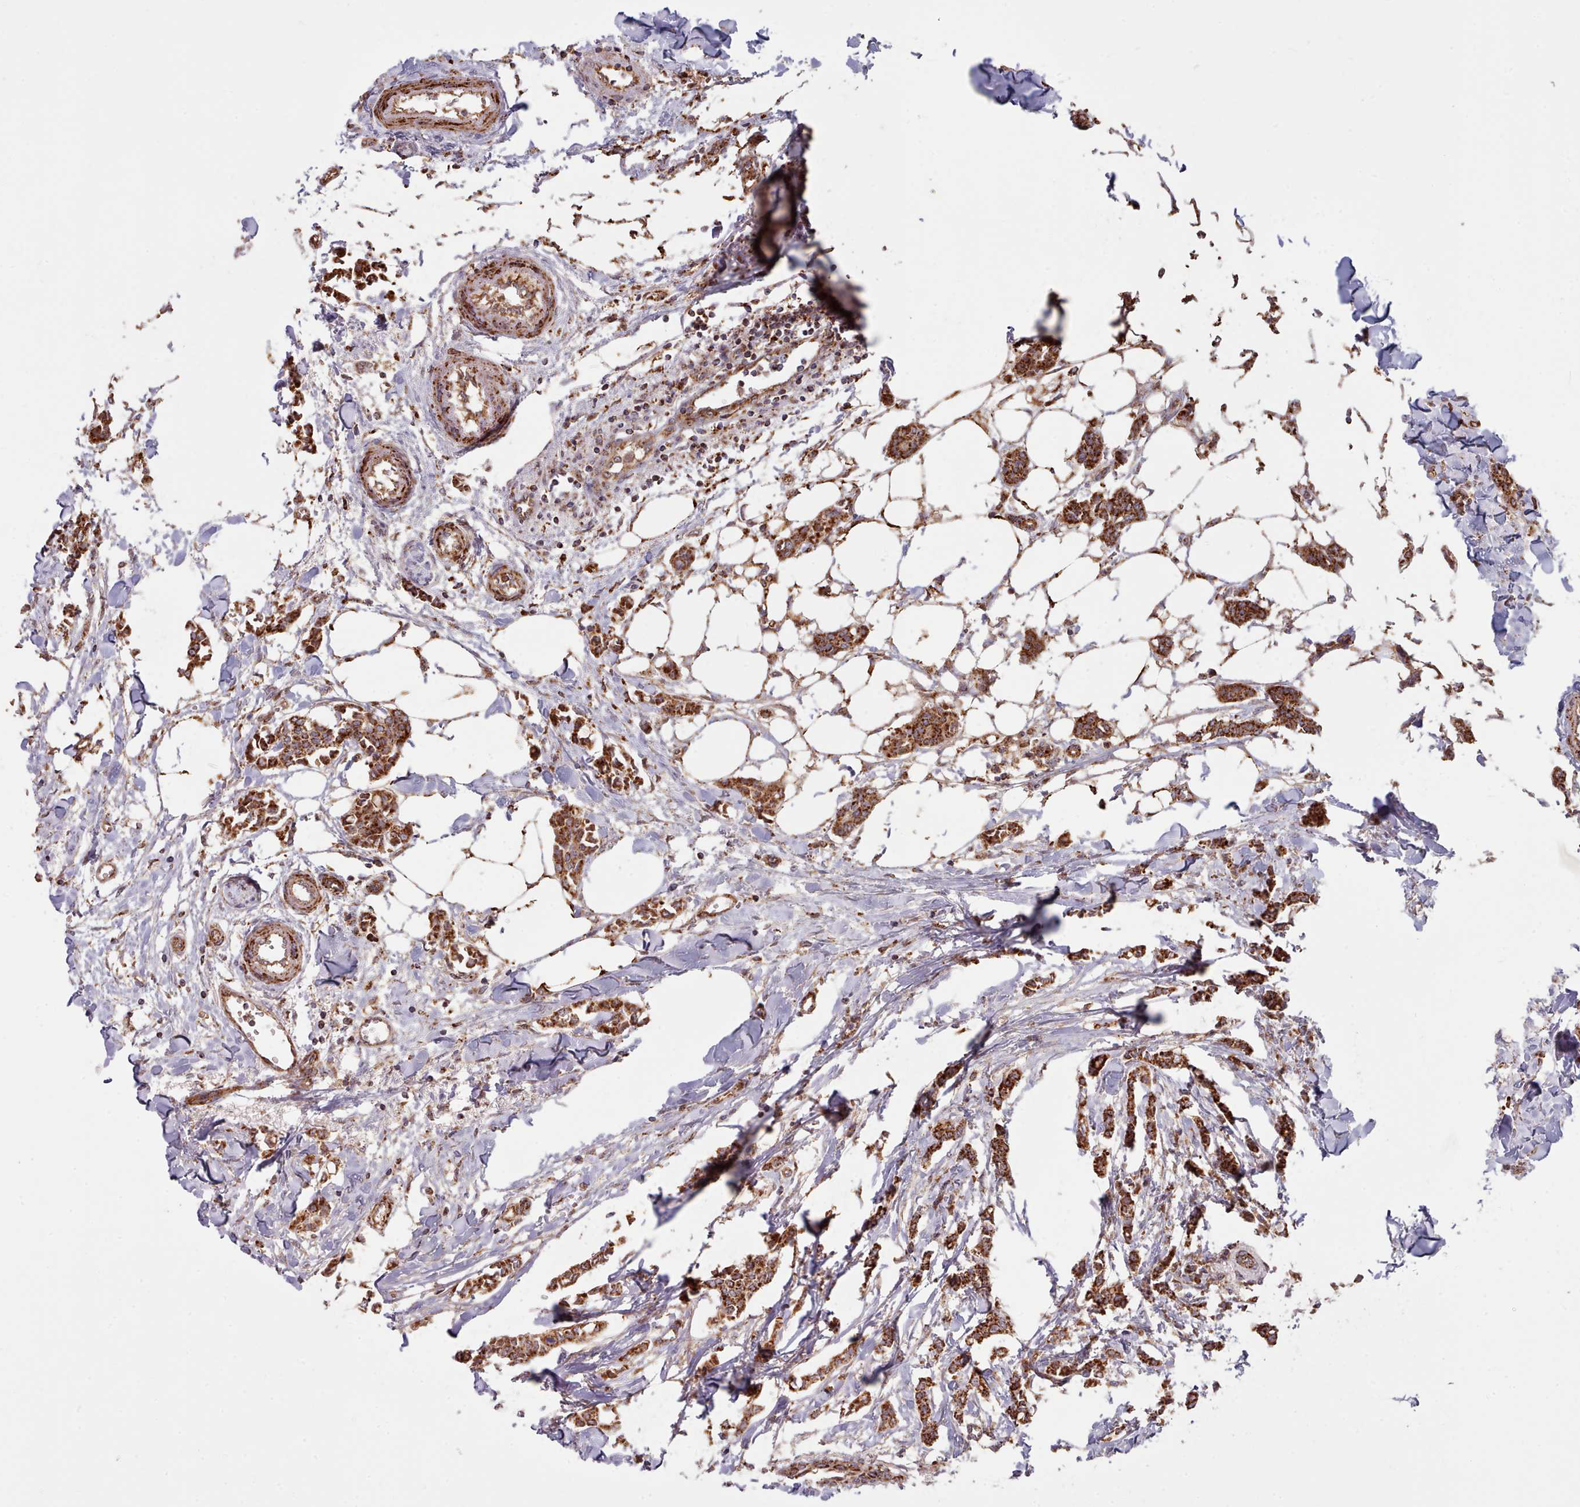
{"staining": {"intensity": "strong", "quantity": ">75%", "location": "cytoplasmic/membranous"}, "tissue": "breast cancer", "cell_type": "Tumor cells", "image_type": "cancer", "snomed": [{"axis": "morphology", "description": "Duct carcinoma"}, {"axis": "topography", "description": "Breast"}], "caption": "Immunohistochemistry (IHC) histopathology image of breast invasive ductal carcinoma stained for a protein (brown), which reveals high levels of strong cytoplasmic/membranous staining in approximately >75% of tumor cells.", "gene": "HSDL2", "patient": {"sex": "female", "age": 41}}